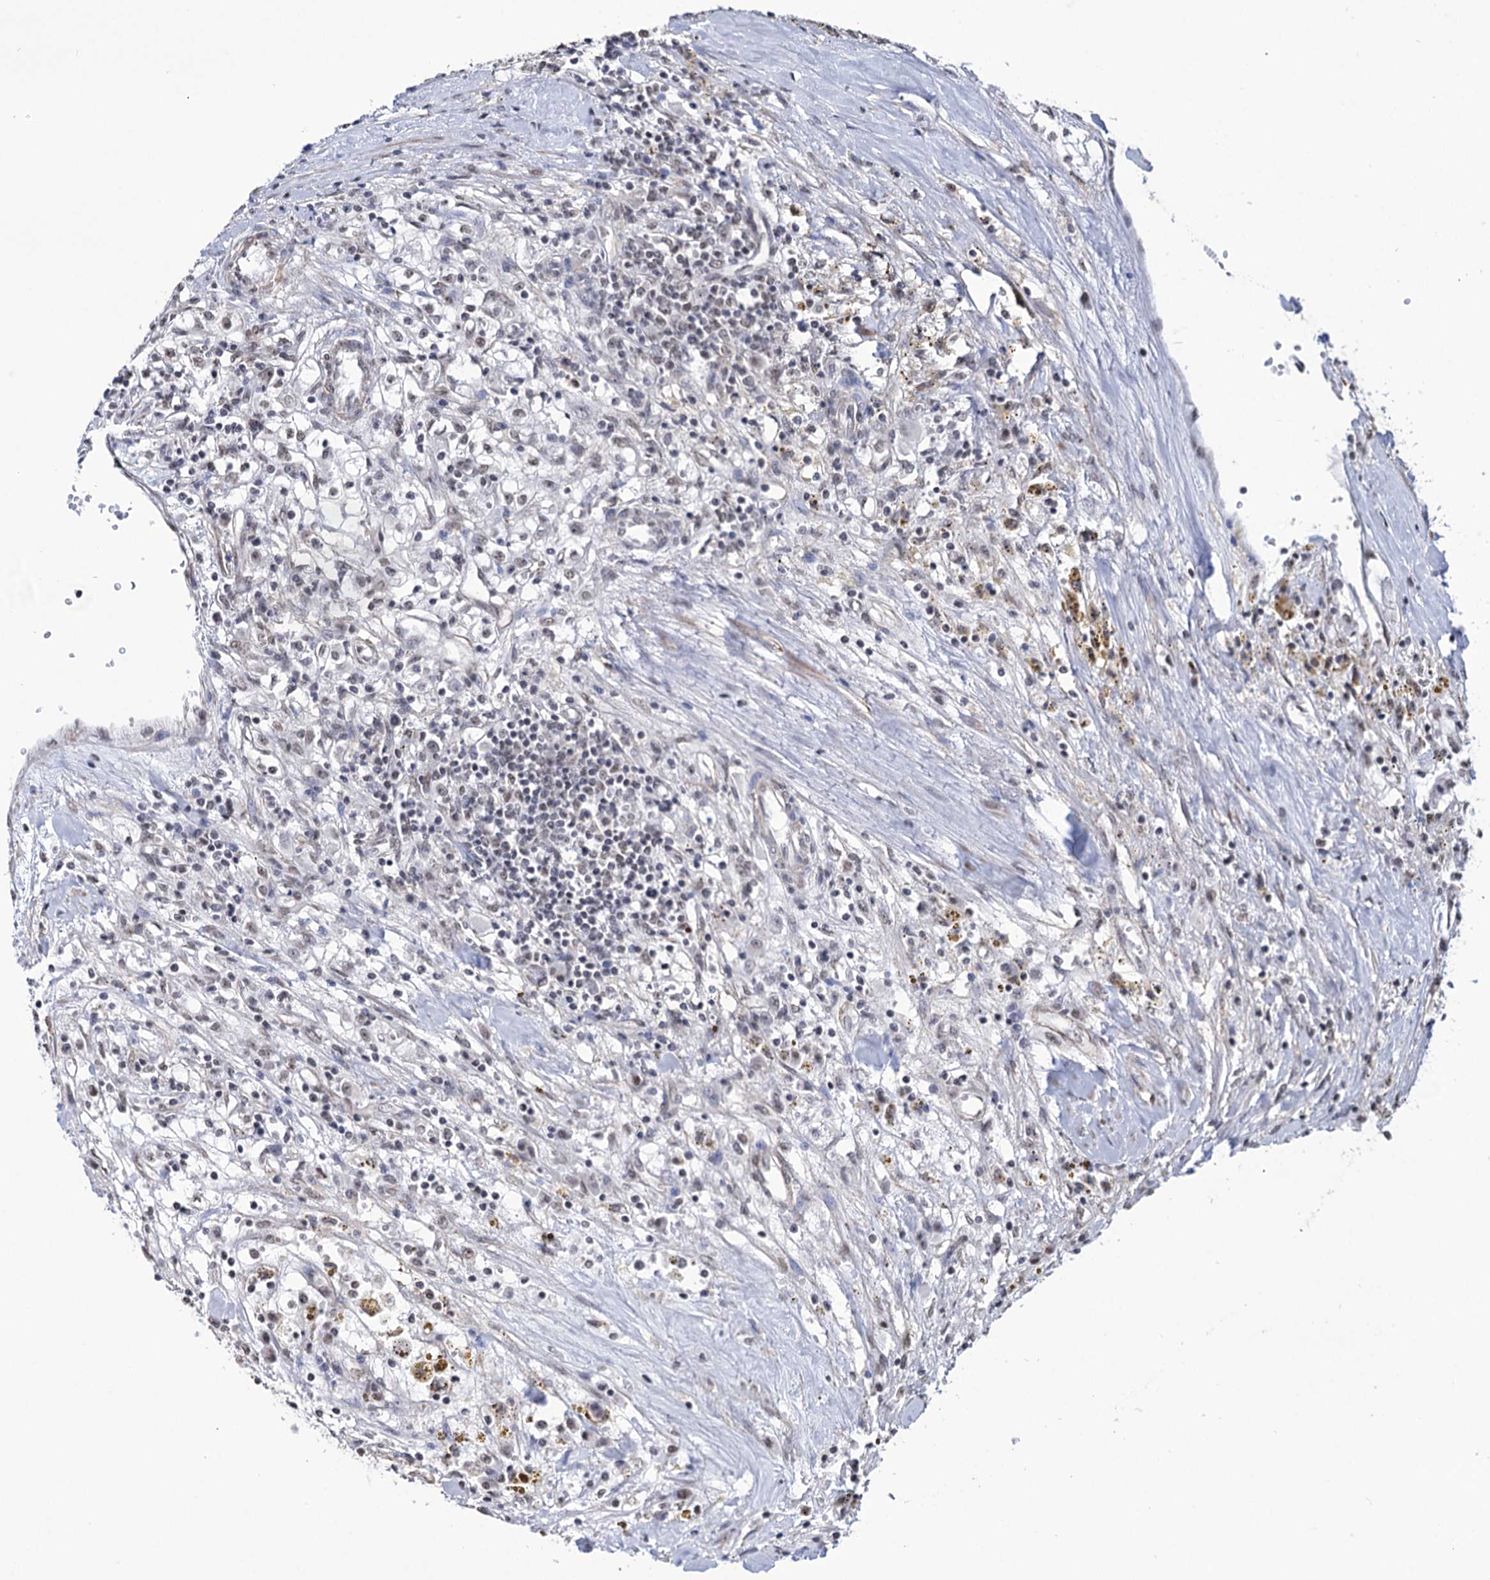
{"staining": {"intensity": "negative", "quantity": "none", "location": "none"}, "tissue": "renal cancer", "cell_type": "Tumor cells", "image_type": "cancer", "snomed": [{"axis": "morphology", "description": "Adenocarcinoma, NOS"}, {"axis": "topography", "description": "Kidney"}], "caption": "This is a micrograph of immunohistochemistry (IHC) staining of adenocarcinoma (renal), which shows no staining in tumor cells.", "gene": "ABHD10", "patient": {"sex": "male", "age": 56}}